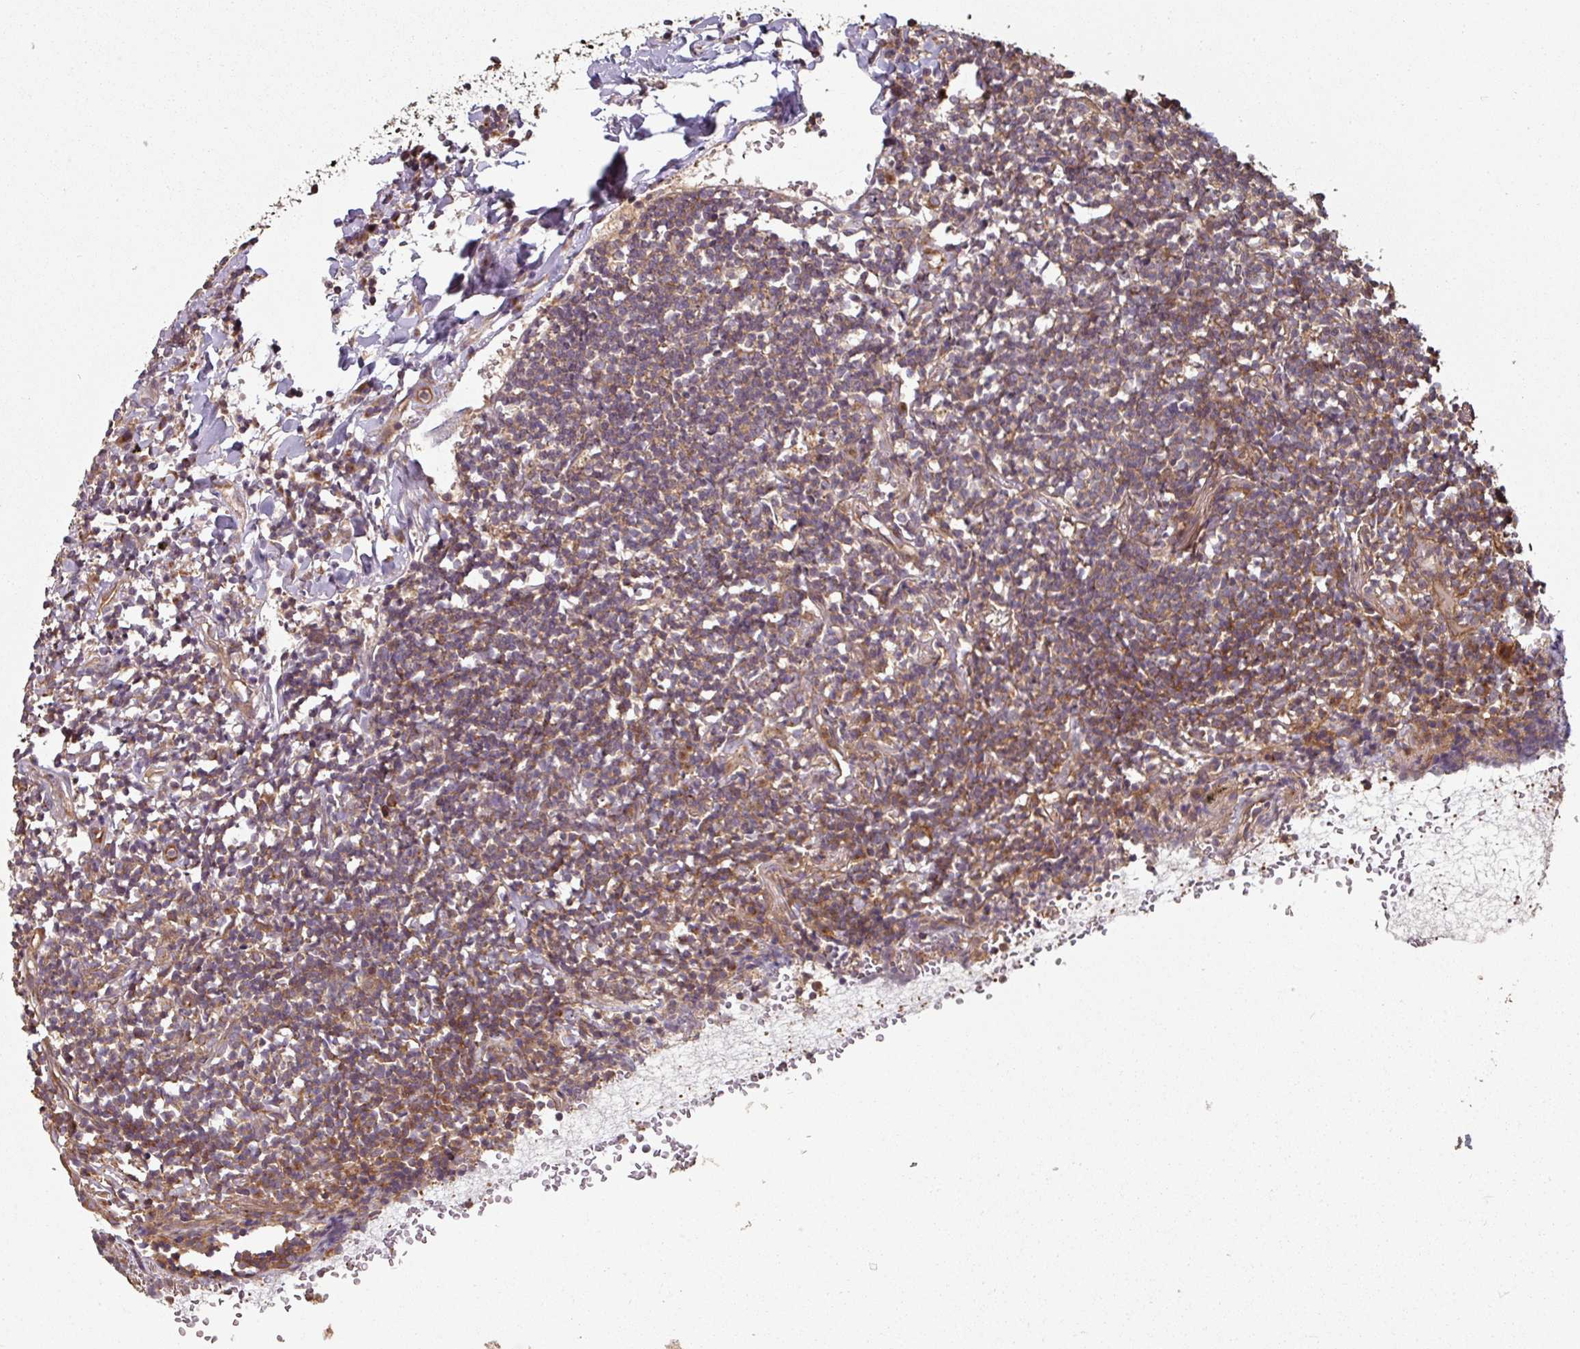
{"staining": {"intensity": "moderate", "quantity": ">75%", "location": "cytoplasmic/membranous"}, "tissue": "lymphoma", "cell_type": "Tumor cells", "image_type": "cancer", "snomed": [{"axis": "morphology", "description": "Malignant lymphoma, non-Hodgkin's type, Low grade"}, {"axis": "topography", "description": "Lung"}], "caption": "DAB (3,3'-diaminobenzidine) immunohistochemical staining of lymphoma demonstrates moderate cytoplasmic/membranous protein positivity in about >75% of tumor cells. The staining was performed using DAB, with brown indicating positive protein expression. Nuclei are stained blue with hematoxylin.", "gene": "SIK1", "patient": {"sex": "female", "age": 71}}